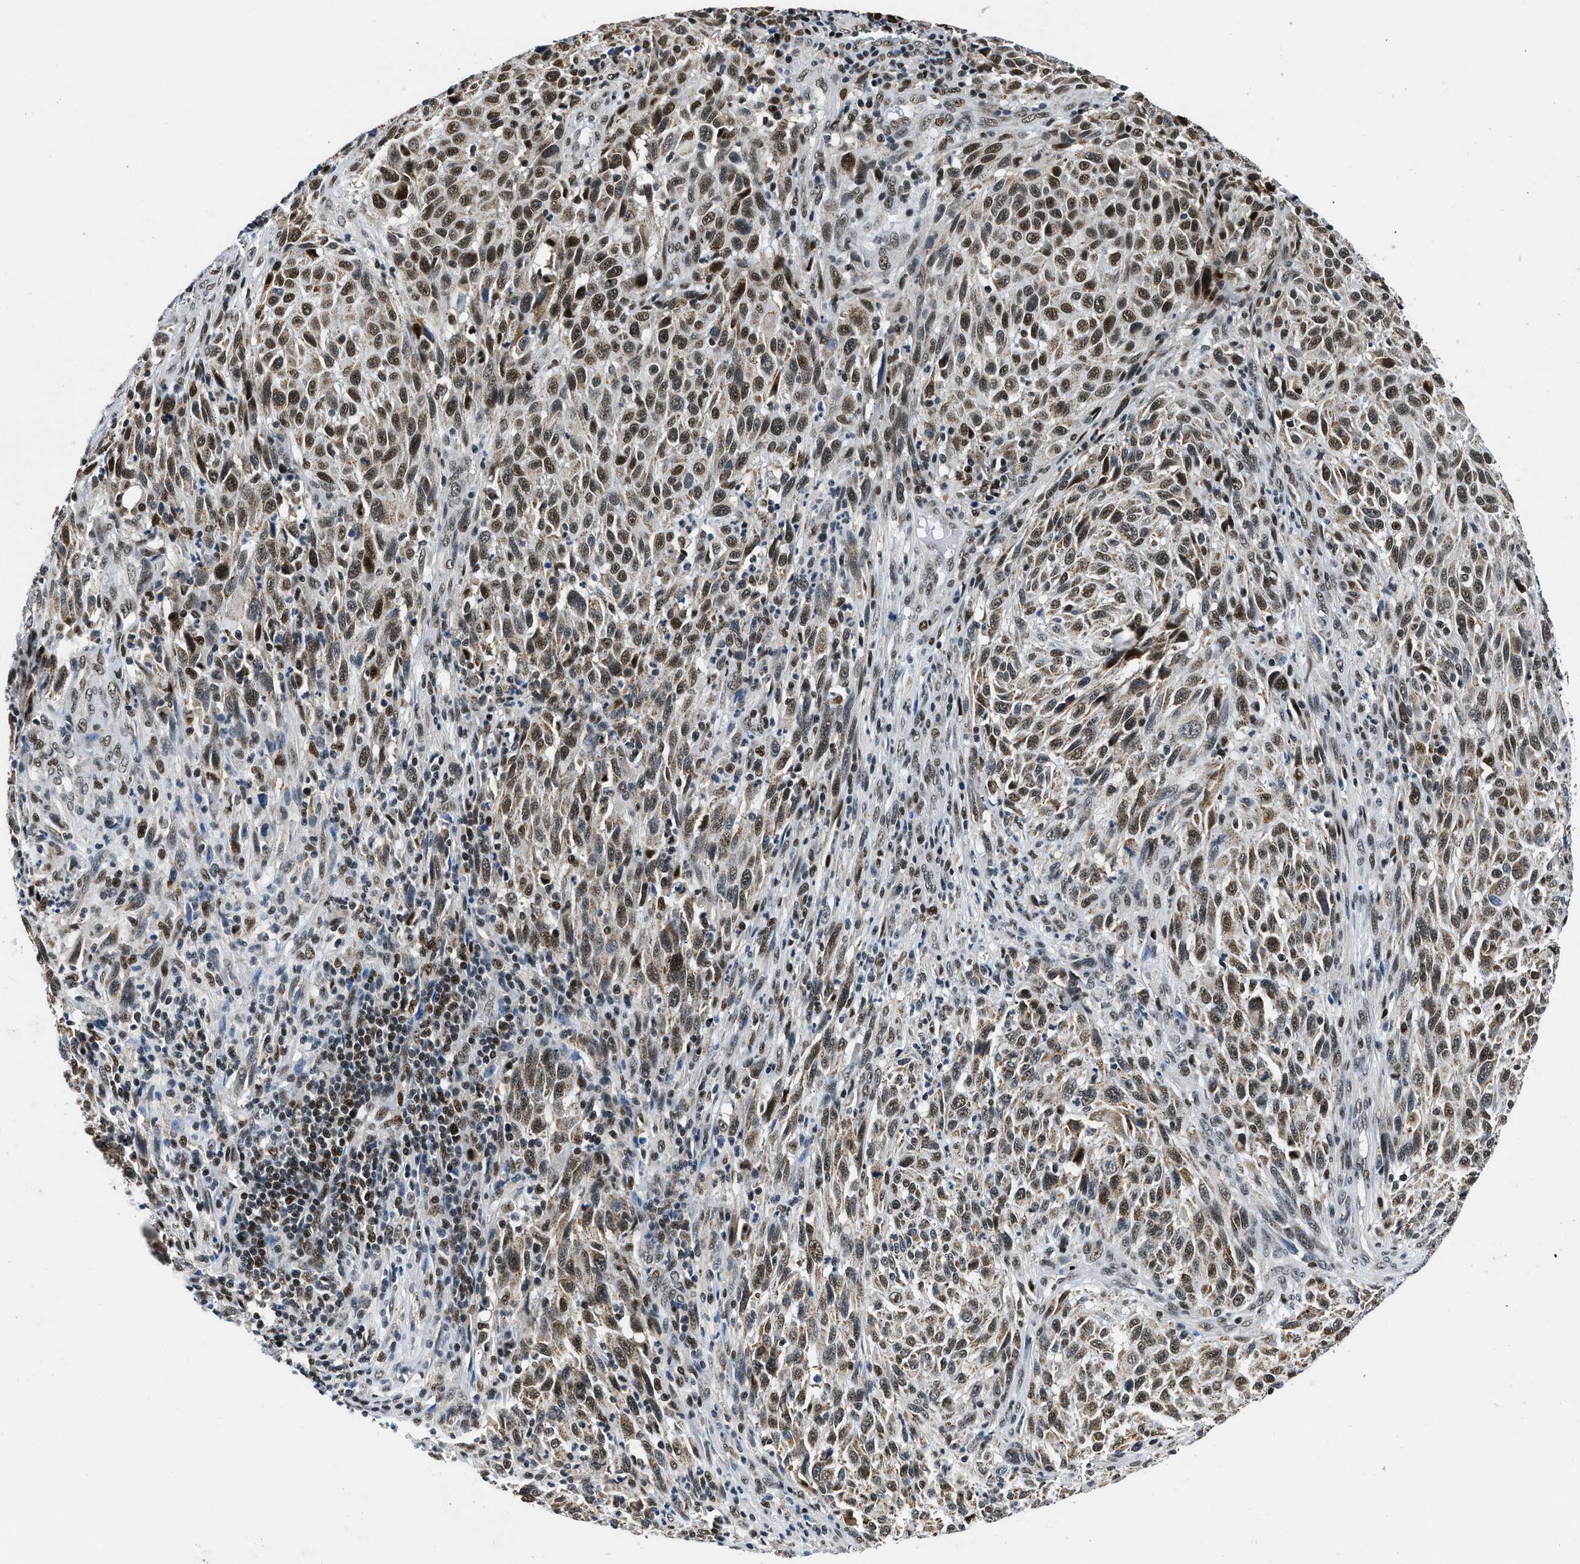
{"staining": {"intensity": "strong", "quantity": ">75%", "location": "nuclear"}, "tissue": "melanoma", "cell_type": "Tumor cells", "image_type": "cancer", "snomed": [{"axis": "morphology", "description": "Malignant melanoma, Metastatic site"}, {"axis": "topography", "description": "Lymph node"}], "caption": "Human melanoma stained for a protein (brown) shows strong nuclear positive staining in approximately >75% of tumor cells.", "gene": "KDM3B", "patient": {"sex": "male", "age": 61}}